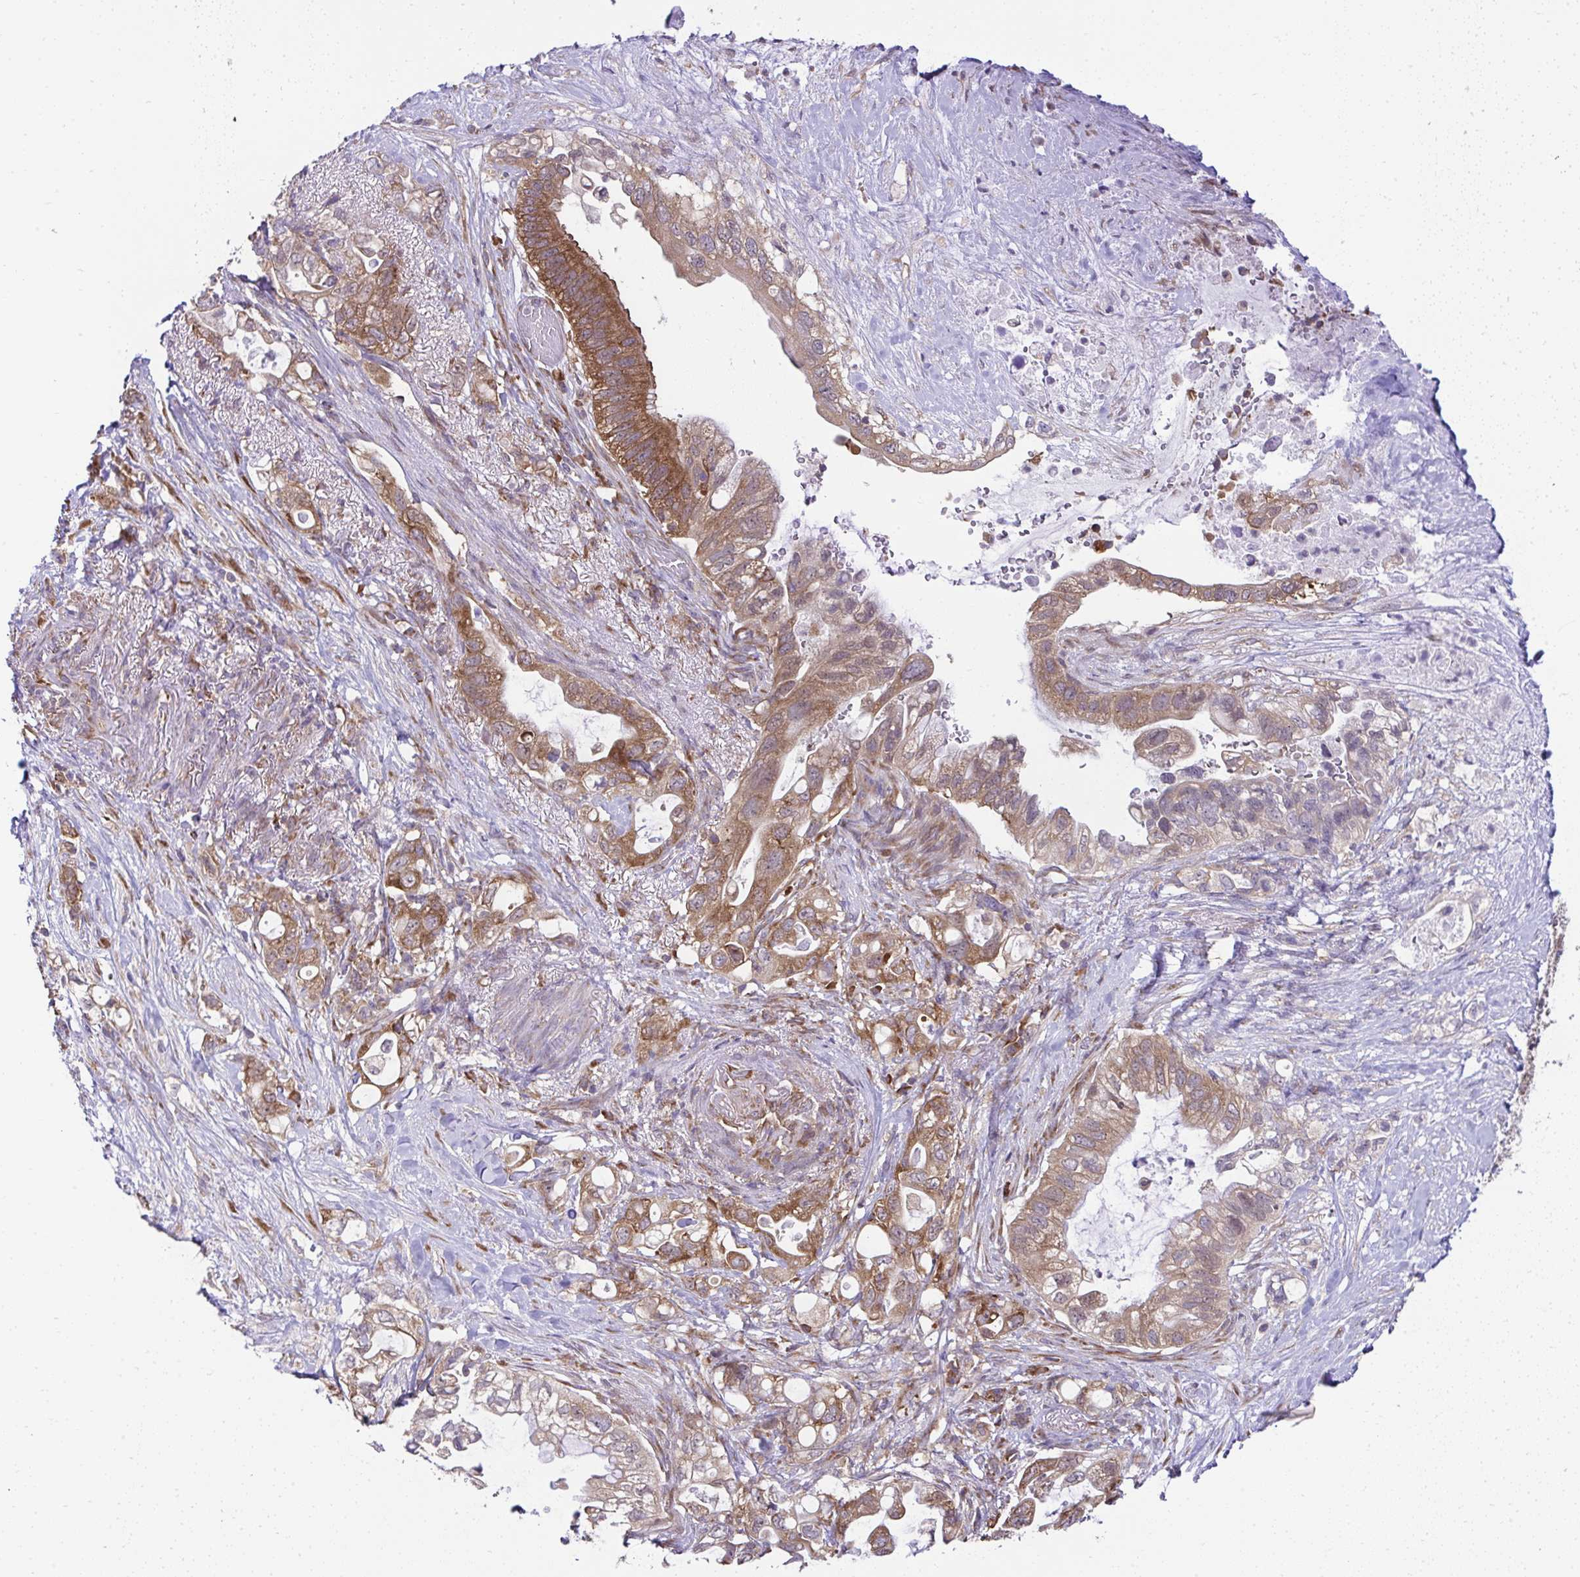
{"staining": {"intensity": "strong", "quantity": ">75%", "location": "cytoplasmic/membranous"}, "tissue": "pancreatic cancer", "cell_type": "Tumor cells", "image_type": "cancer", "snomed": [{"axis": "morphology", "description": "Adenocarcinoma, NOS"}, {"axis": "topography", "description": "Pancreas"}], "caption": "A photomicrograph of pancreatic cancer stained for a protein demonstrates strong cytoplasmic/membranous brown staining in tumor cells.", "gene": "RPS7", "patient": {"sex": "female", "age": 72}}